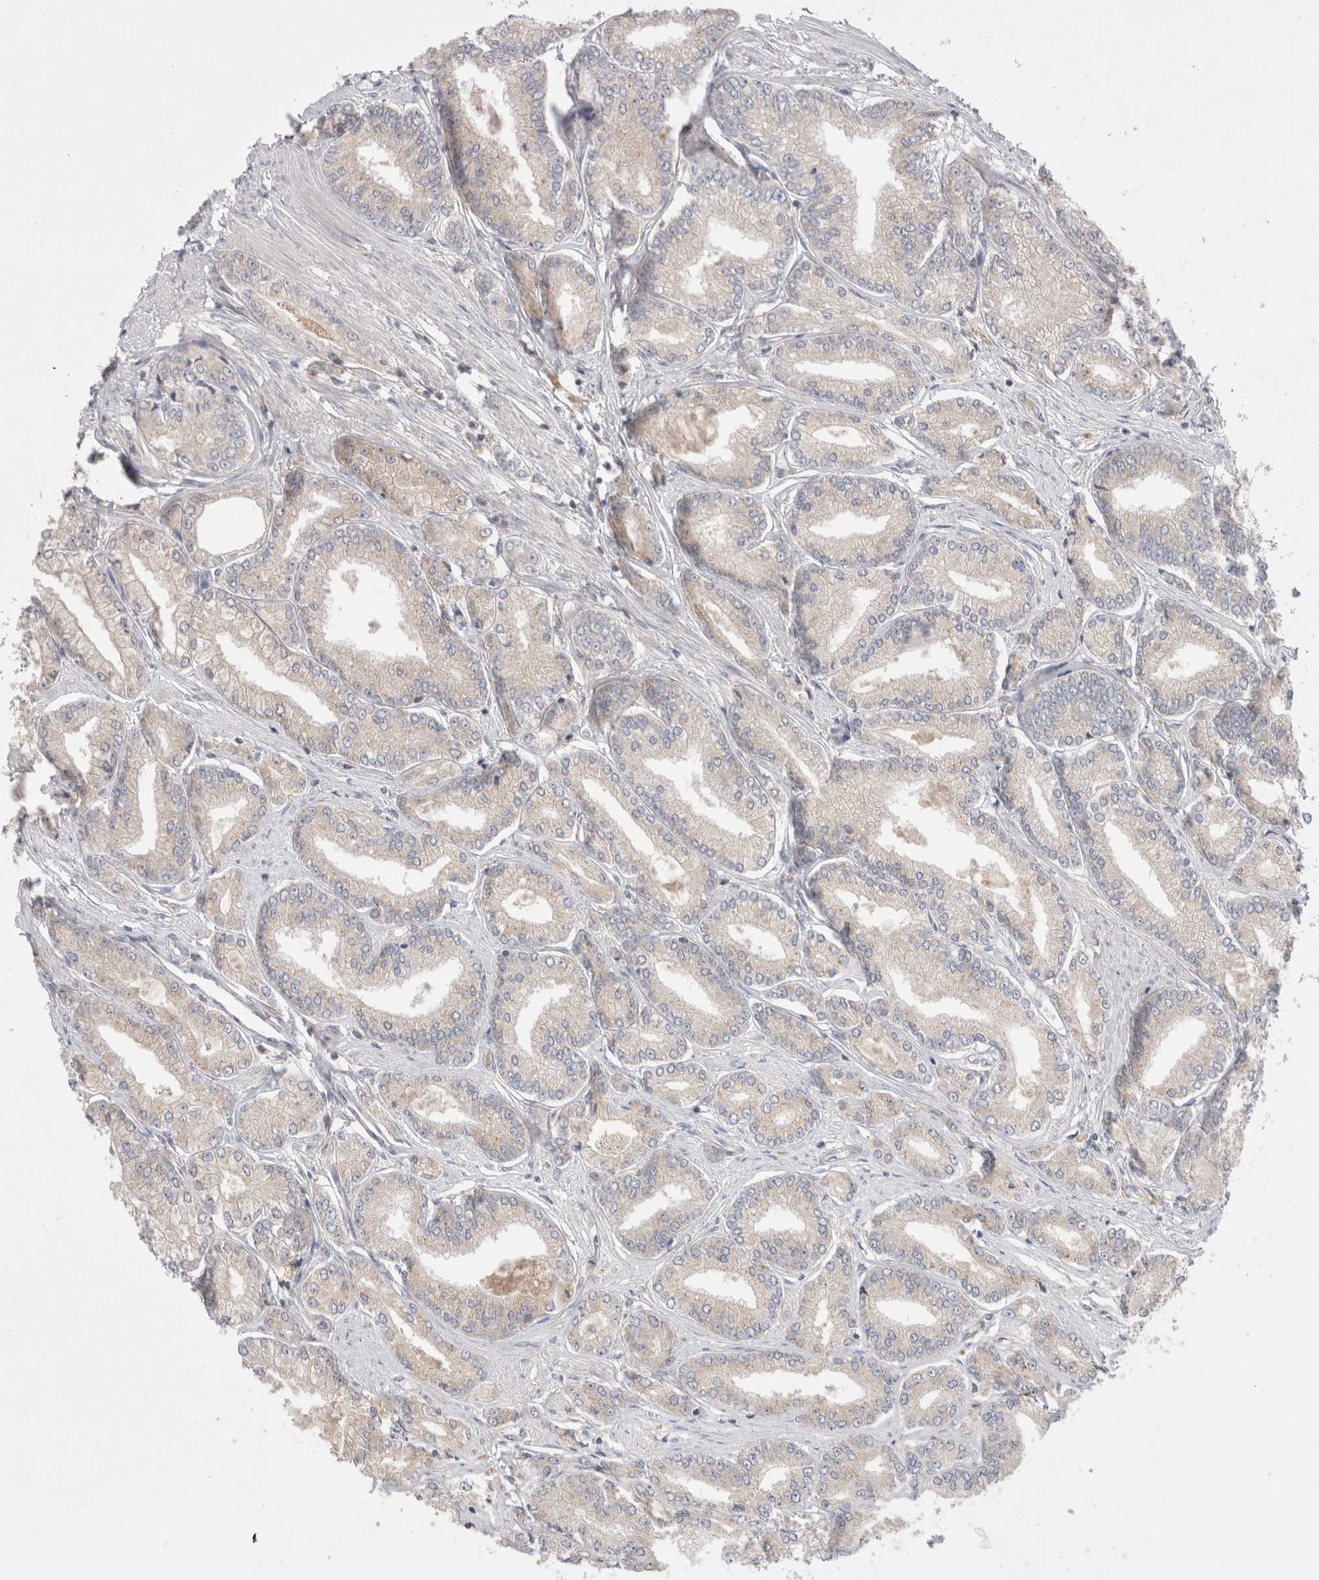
{"staining": {"intensity": "weak", "quantity": "<25%", "location": "cytoplasmic/membranous"}, "tissue": "prostate cancer", "cell_type": "Tumor cells", "image_type": "cancer", "snomed": [{"axis": "morphology", "description": "Adenocarcinoma, Low grade"}, {"axis": "topography", "description": "Prostate"}], "caption": "Immunohistochemical staining of human prostate cancer reveals no significant positivity in tumor cells.", "gene": "TBC1D16", "patient": {"sex": "male", "age": 52}}